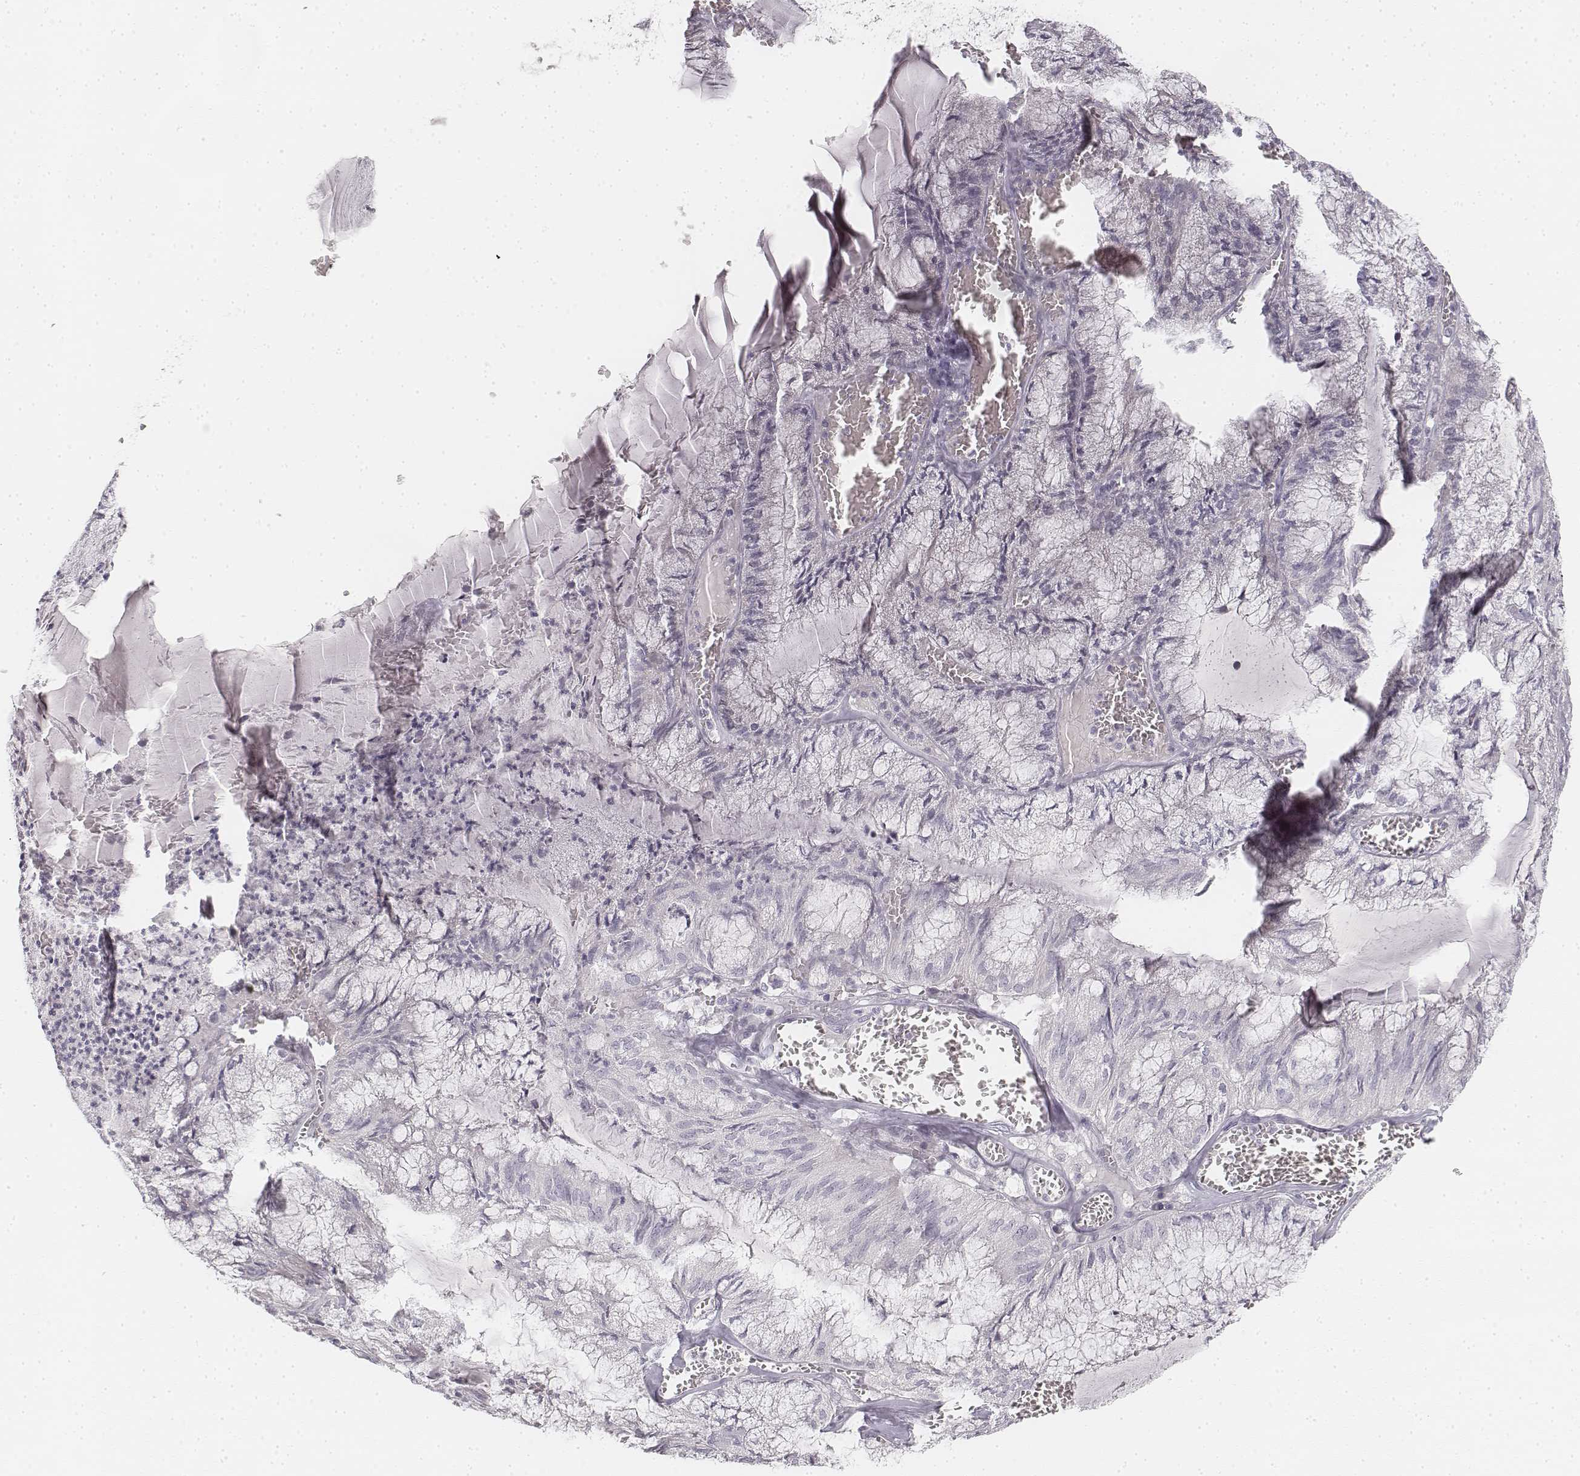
{"staining": {"intensity": "negative", "quantity": "none", "location": "none"}, "tissue": "endometrial cancer", "cell_type": "Tumor cells", "image_type": "cancer", "snomed": [{"axis": "morphology", "description": "Carcinoma, NOS"}, {"axis": "topography", "description": "Endometrium"}], "caption": "This is an immunohistochemistry photomicrograph of endometrial cancer. There is no positivity in tumor cells.", "gene": "DSG4", "patient": {"sex": "female", "age": 62}}